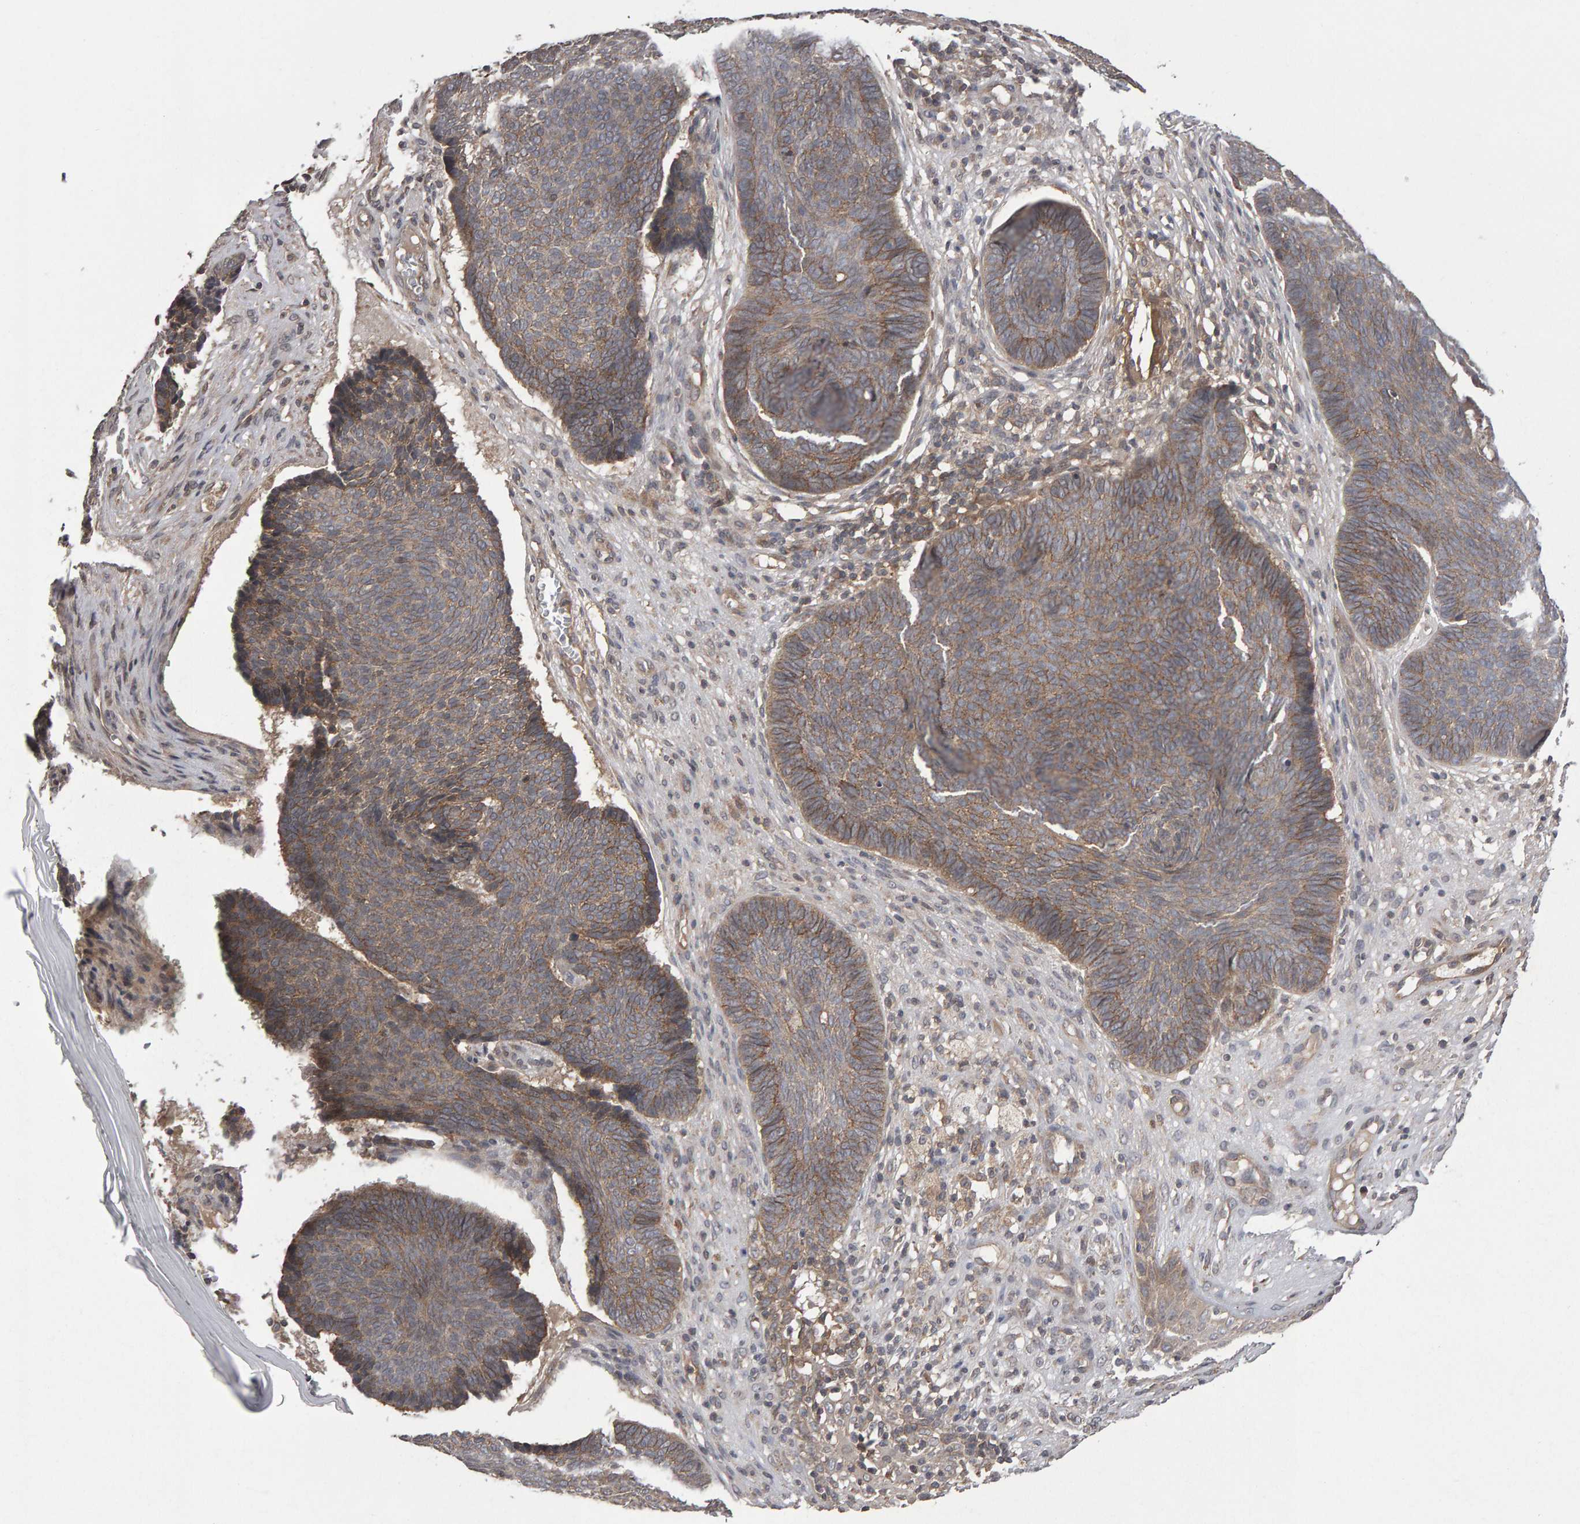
{"staining": {"intensity": "weak", "quantity": ">75%", "location": "cytoplasmic/membranous"}, "tissue": "skin cancer", "cell_type": "Tumor cells", "image_type": "cancer", "snomed": [{"axis": "morphology", "description": "Basal cell carcinoma"}, {"axis": "topography", "description": "Skin"}], "caption": "The micrograph exhibits a brown stain indicating the presence of a protein in the cytoplasmic/membranous of tumor cells in basal cell carcinoma (skin).", "gene": "SCRIB", "patient": {"sex": "male", "age": 84}}